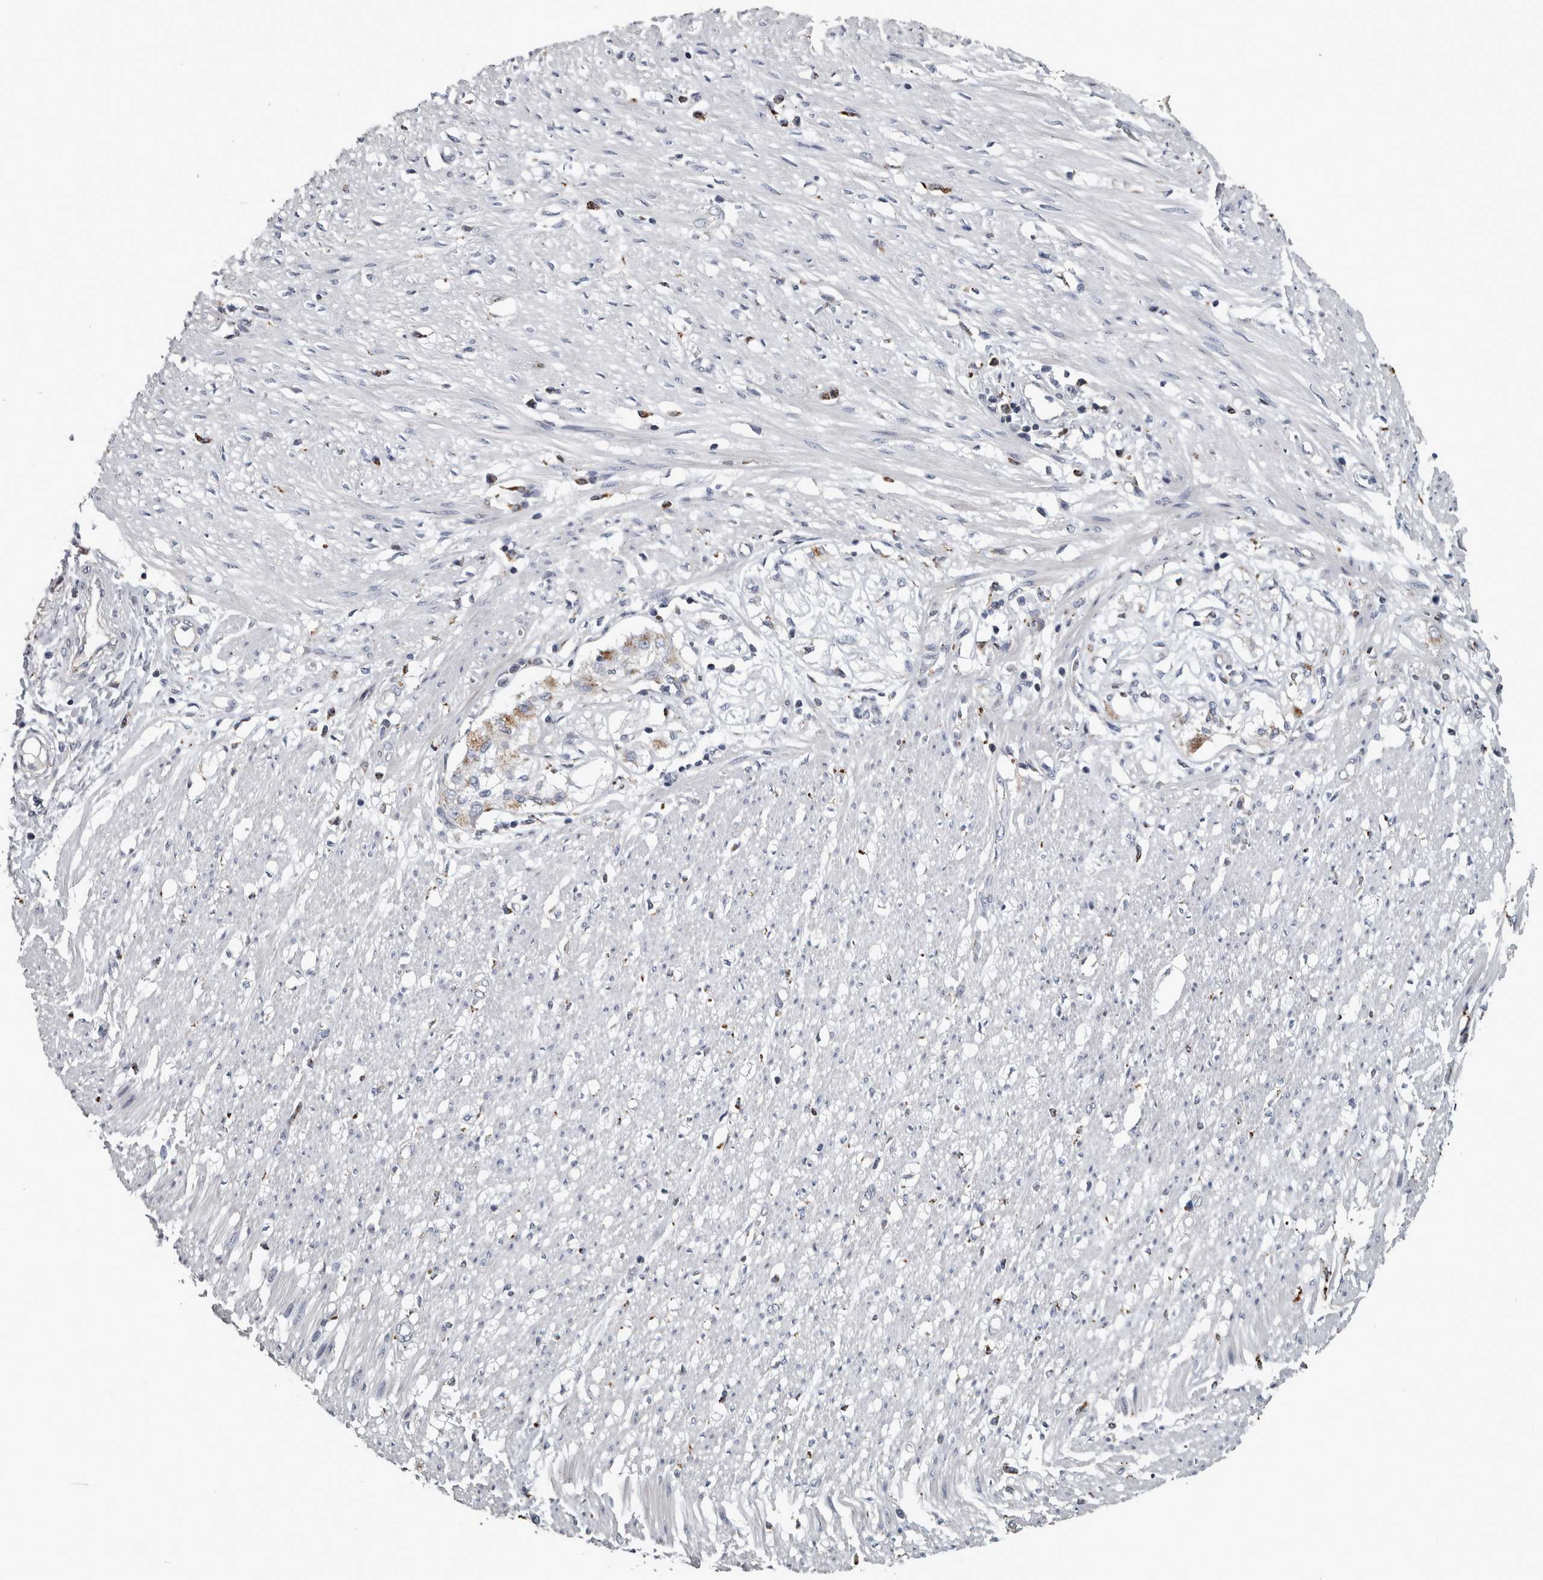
{"staining": {"intensity": "negative", "quantity": "none", "location": "none"}, "tissue": "soft tissue", "cell_type": "Chondrocytes", "image_type": "normal", "snomed": [{"axis": "morphology", "description": "Normal tissue, NOS"}, {"axis": "morphology", "description": "Adenocarcinoma, NOS"}, {"axis": "topography", "description": "Colon"}, {"axis": "topography", "description": "Peripheral nerve tissue"}], "caption": "Human soft tissue stained for a protein using IHC displays no positivity in chondrocytes.", "gene": "DPP7", "patient": {"sex": "male", "age": 14}}